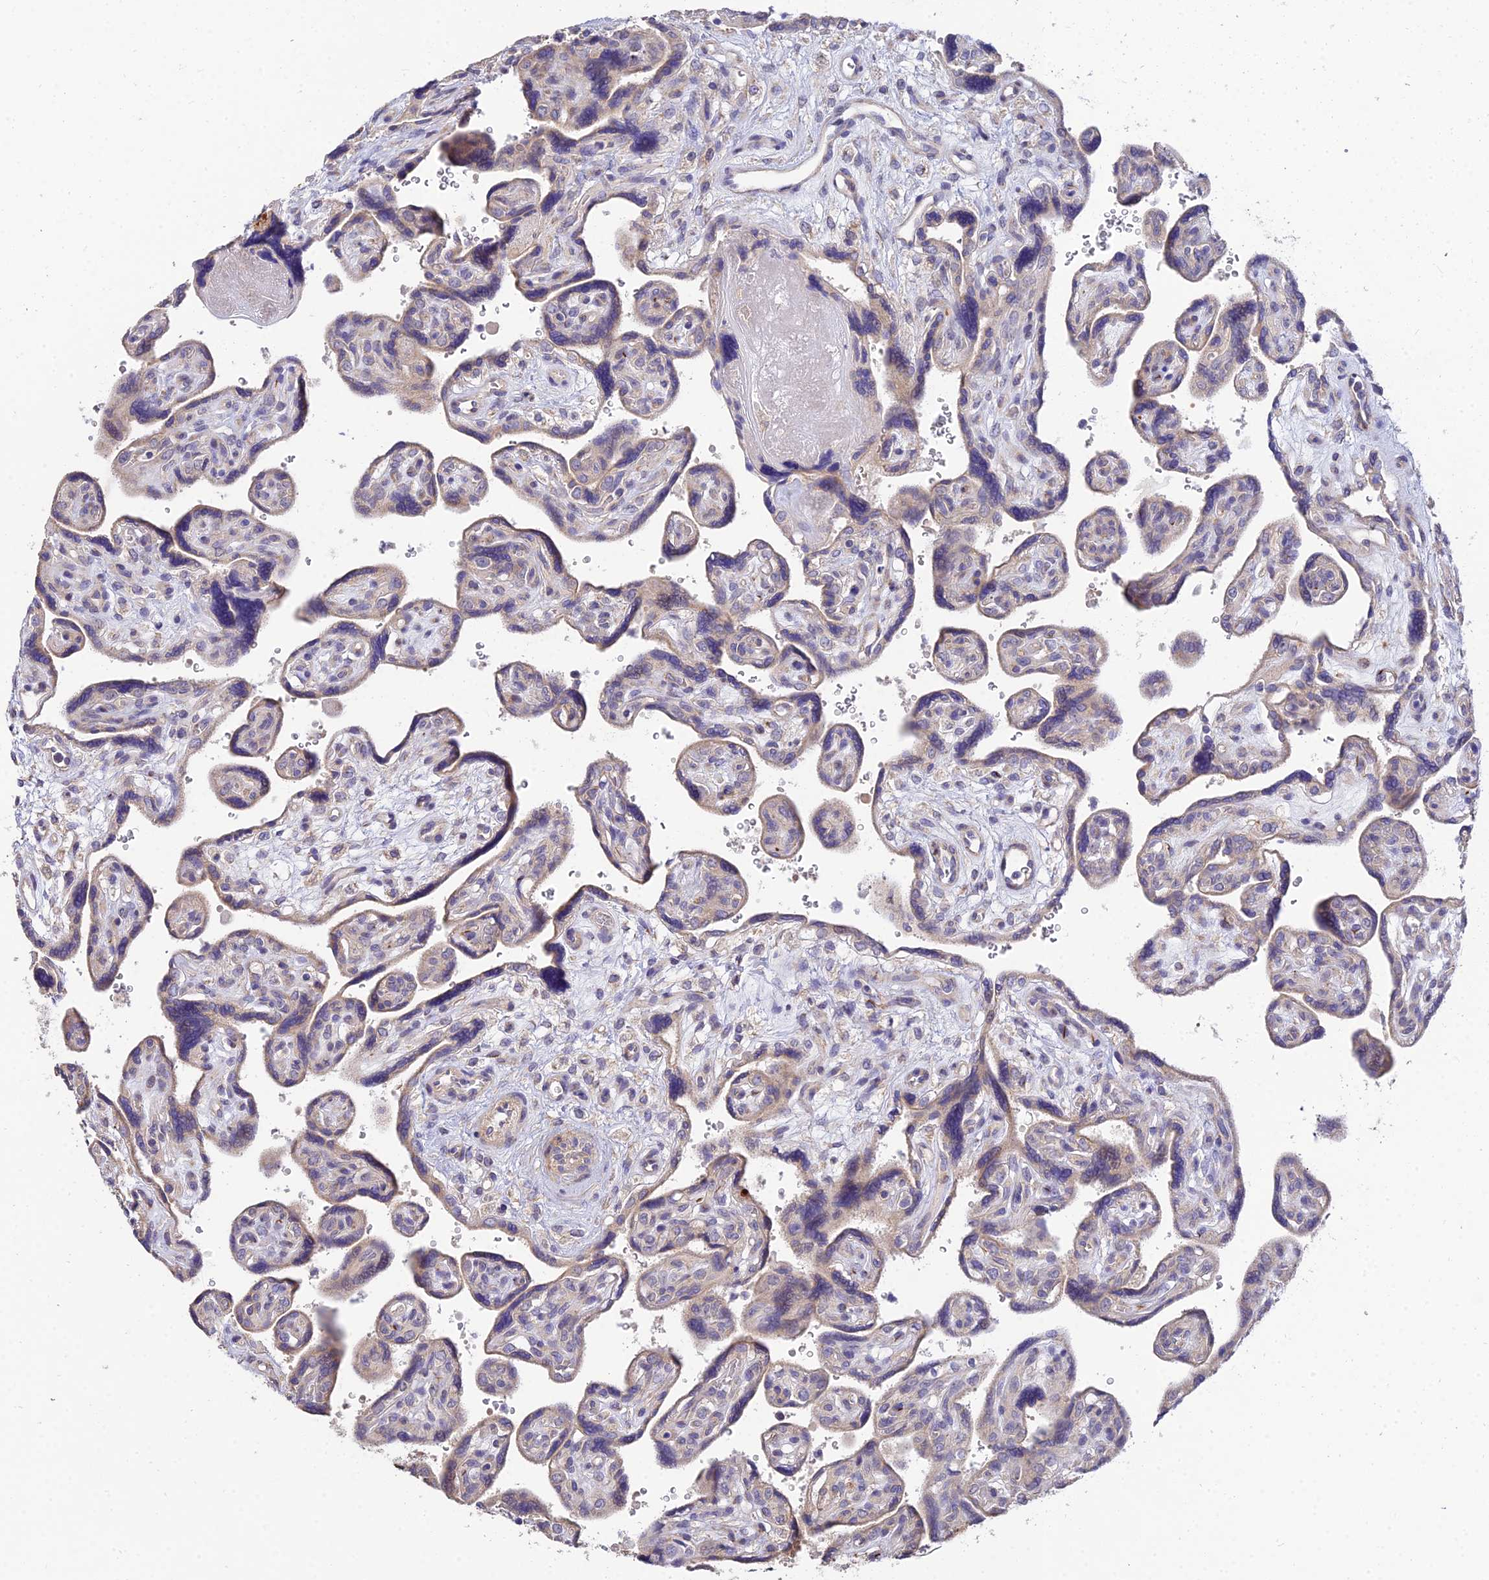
{"staining": {"intensity": "moderate", "quantity": ">75%", "location": "cytoplasmic/membranous"}, "tissue": "placenta", "cell_type": "Decidual cells", "image_type": "normal", "snomed": [{"axis": "morphology", "description": "Normal tissue, NOS"}, {"axis": "topography", "description": "Placenta"}], "caption": "Decidual cells exhibit medium levels of moderate cytoplasmic/membranous expression in approximately >75% of cells in normal placenta.", "gene": "ARL8A", "patient": {"sex": "female", "age": 39}}